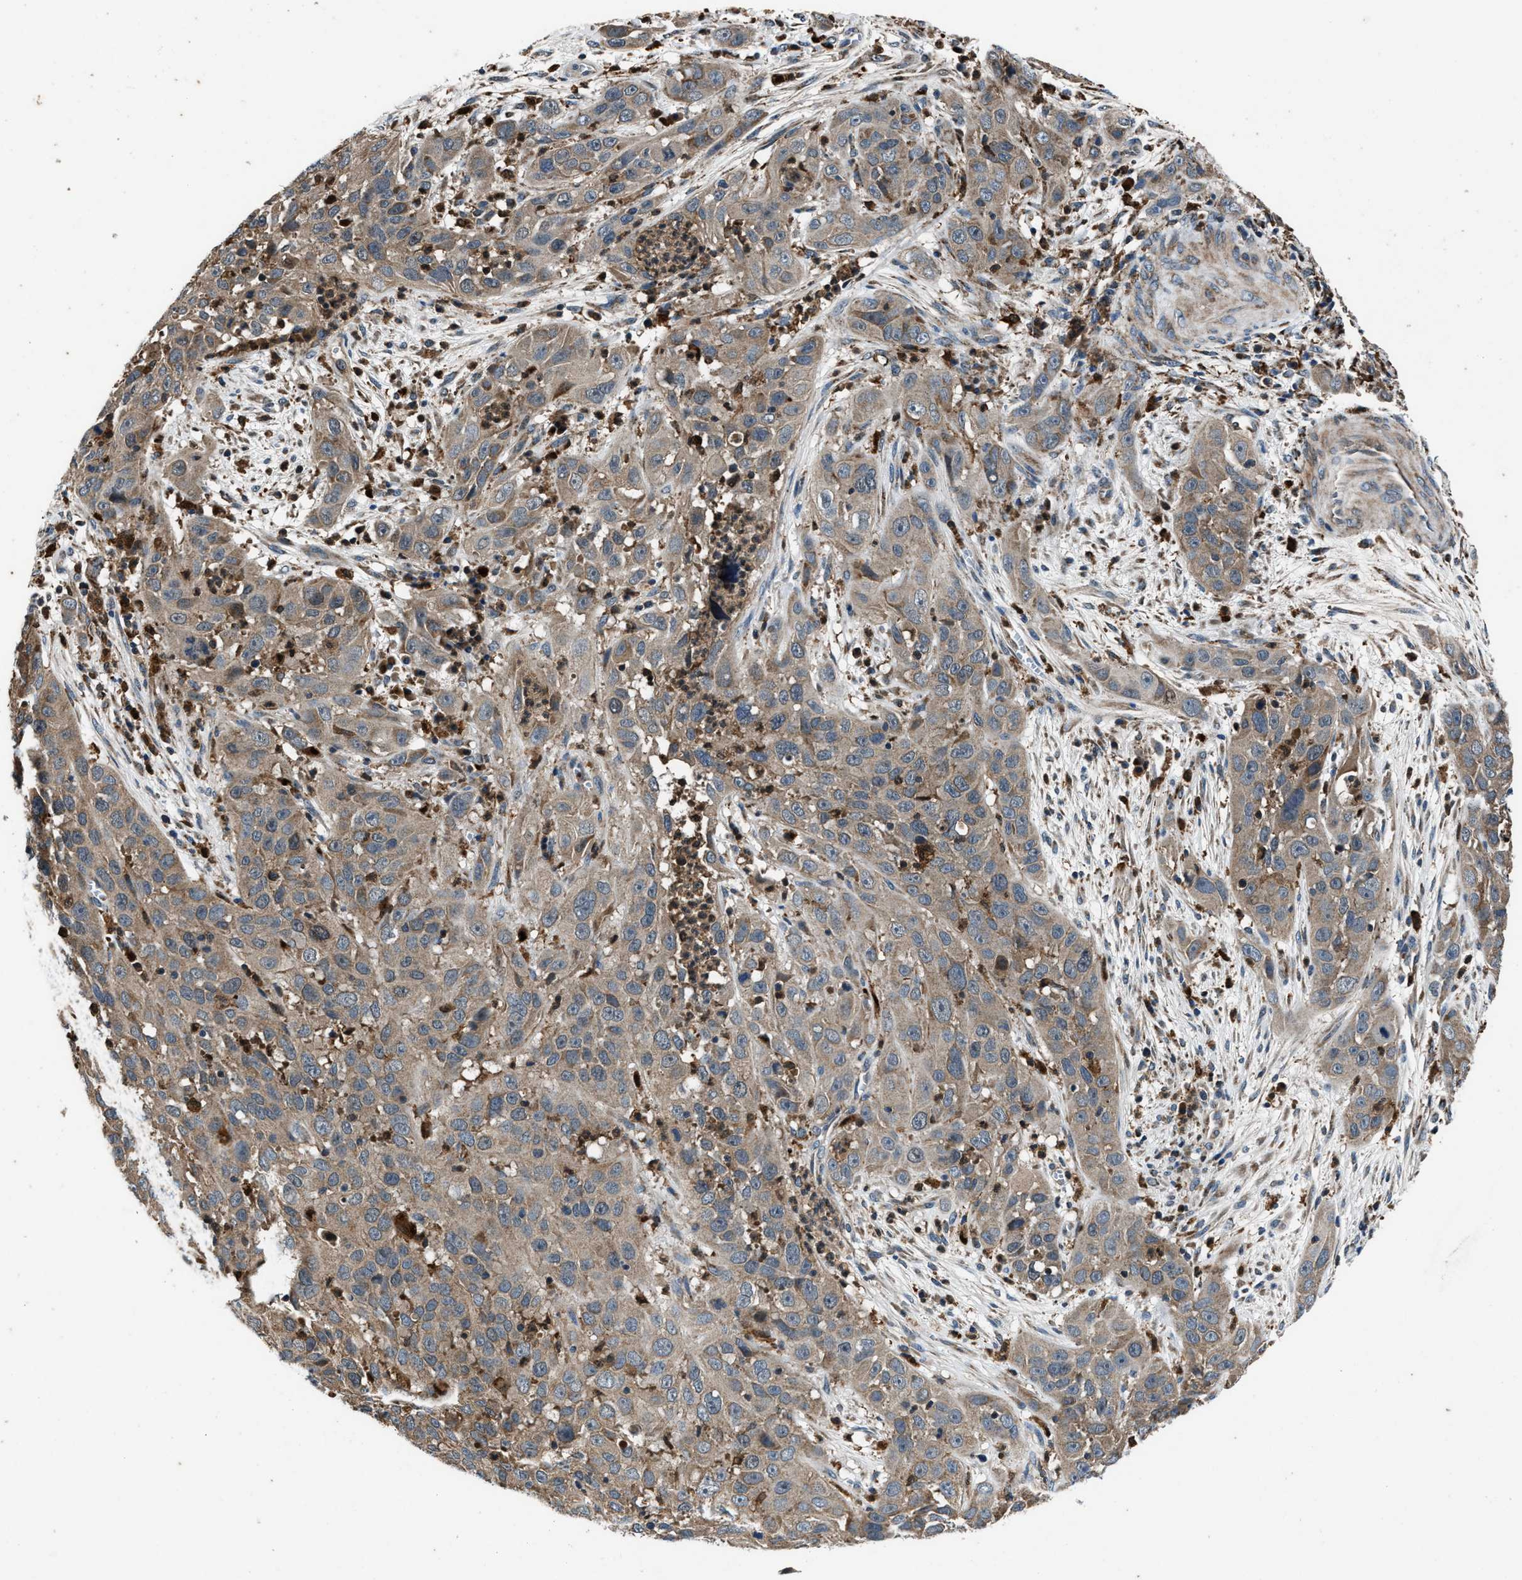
{"staining": {"intensity": "weak", "quantity": ">75%", "location": "cytoplasmic/membranous"}, "tissue": "cervical cancer", "cell_type": "Tumor cells", "image_type": "cancer", "snomed": [{"axis": "morphology", "description": "Squamous cell carcinoma, NOS"}, {"axis": "topography", "description": "Cervix"}], "caption": "Brown immunohistochemical staining in cervical cancer (squamous cell carcinoma) reveals weak cytoplasmic/membranous expression in about >75% of tumor cells. (Brightfield microscopy of DAB IHC at high magnification).", "gene": "FAM221A", "patient": {"sex": "female", "age": 32}}